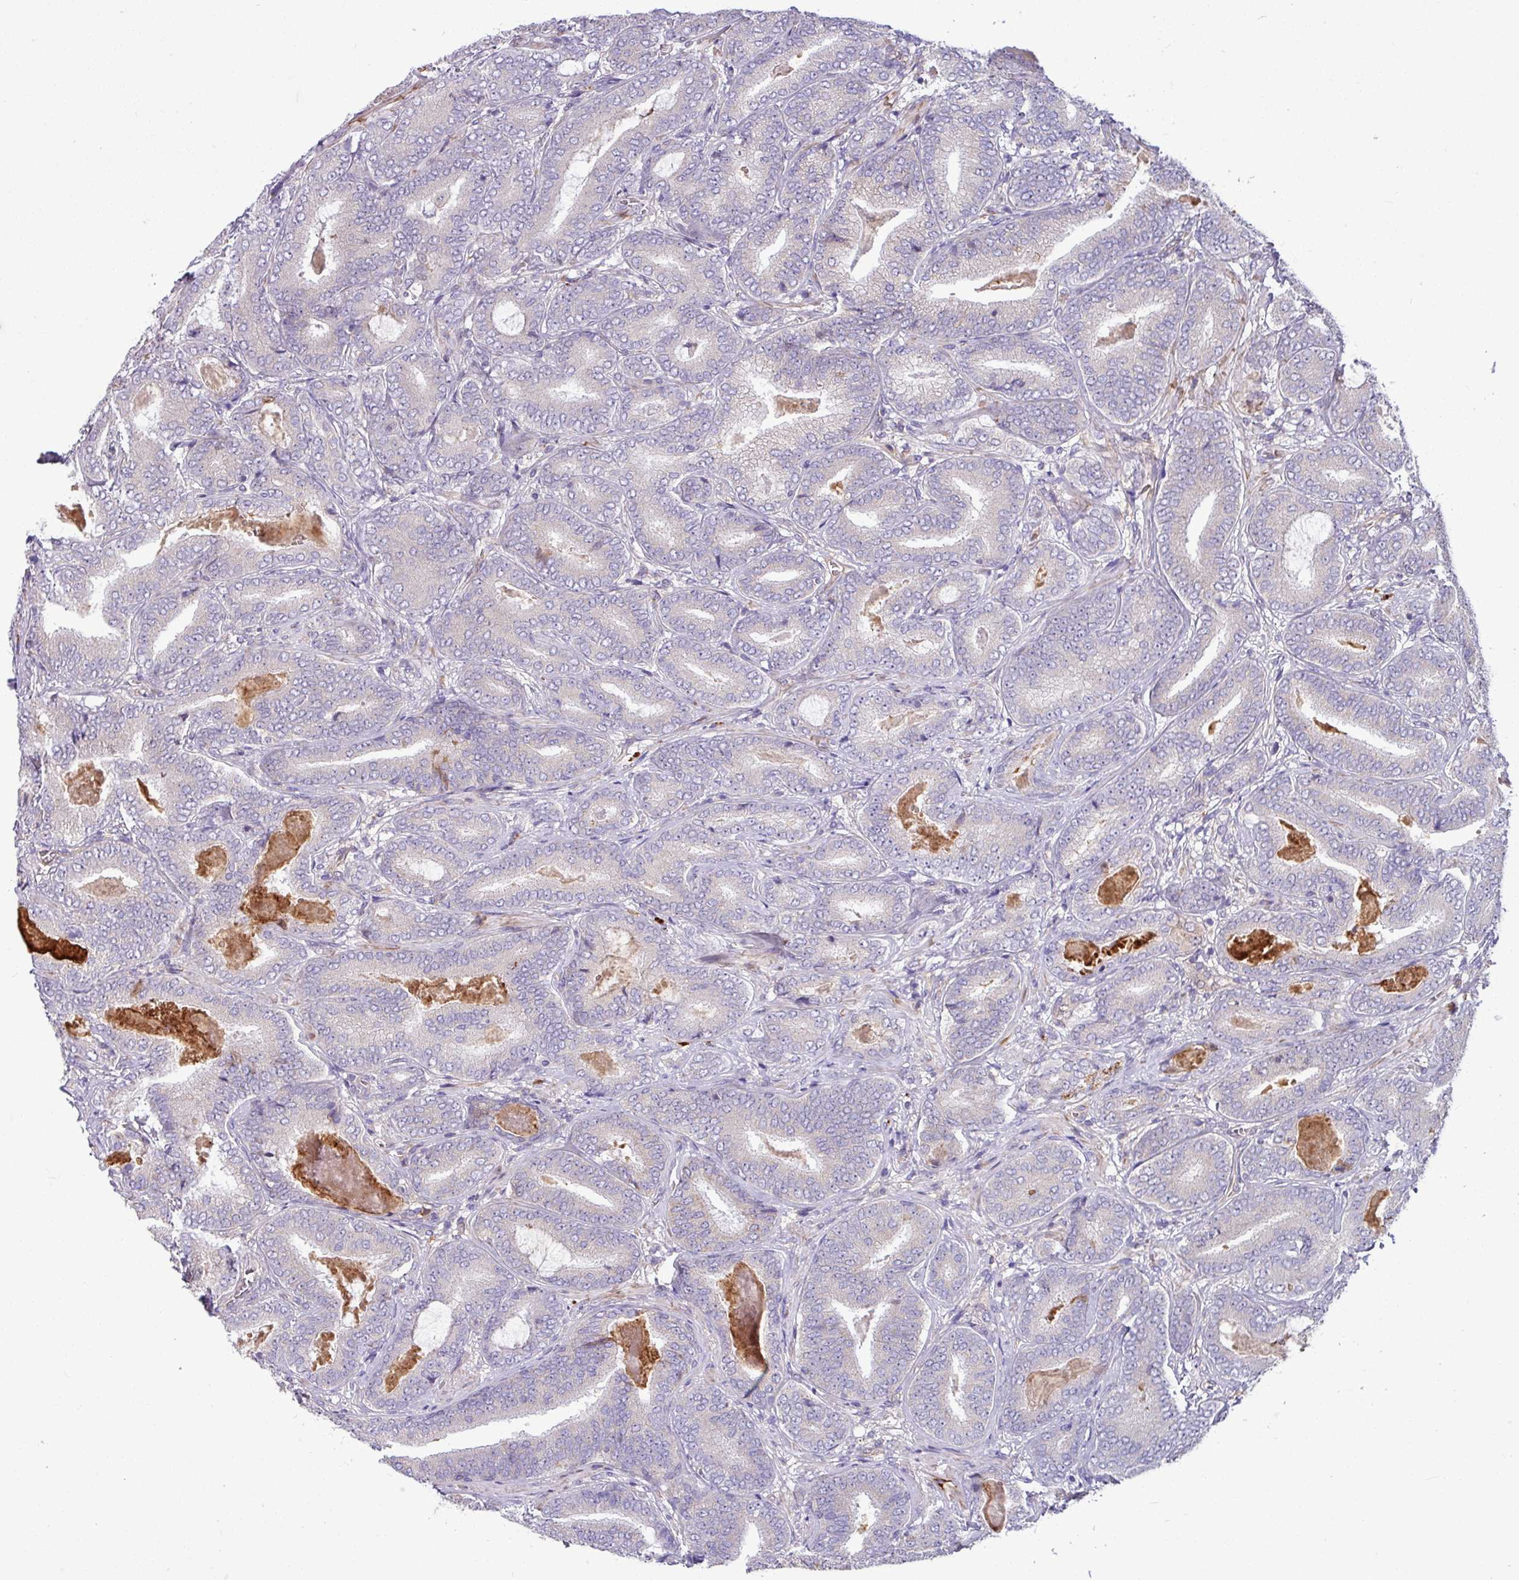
{"staining": {"intensity": "negative", "quantity": "none", "location": "none"}, "tissue": "prostate cancer", "cell_type": "Tumor cells", "image_type": "cancer", "snomed": [{"axis": "morphology", "description": "Adenocarcinoma, Low grade"}, {"axis": "topography", "description": "Prostate and seminal vesicle, NOS"}], "caption": "The histopathology image exhibits no staining of tumor cells in prostate cancer (adenocarcinoma (low-grade)).", "gene": "B4GALNT4", "patient": {"sex": "male", "age": 61}}